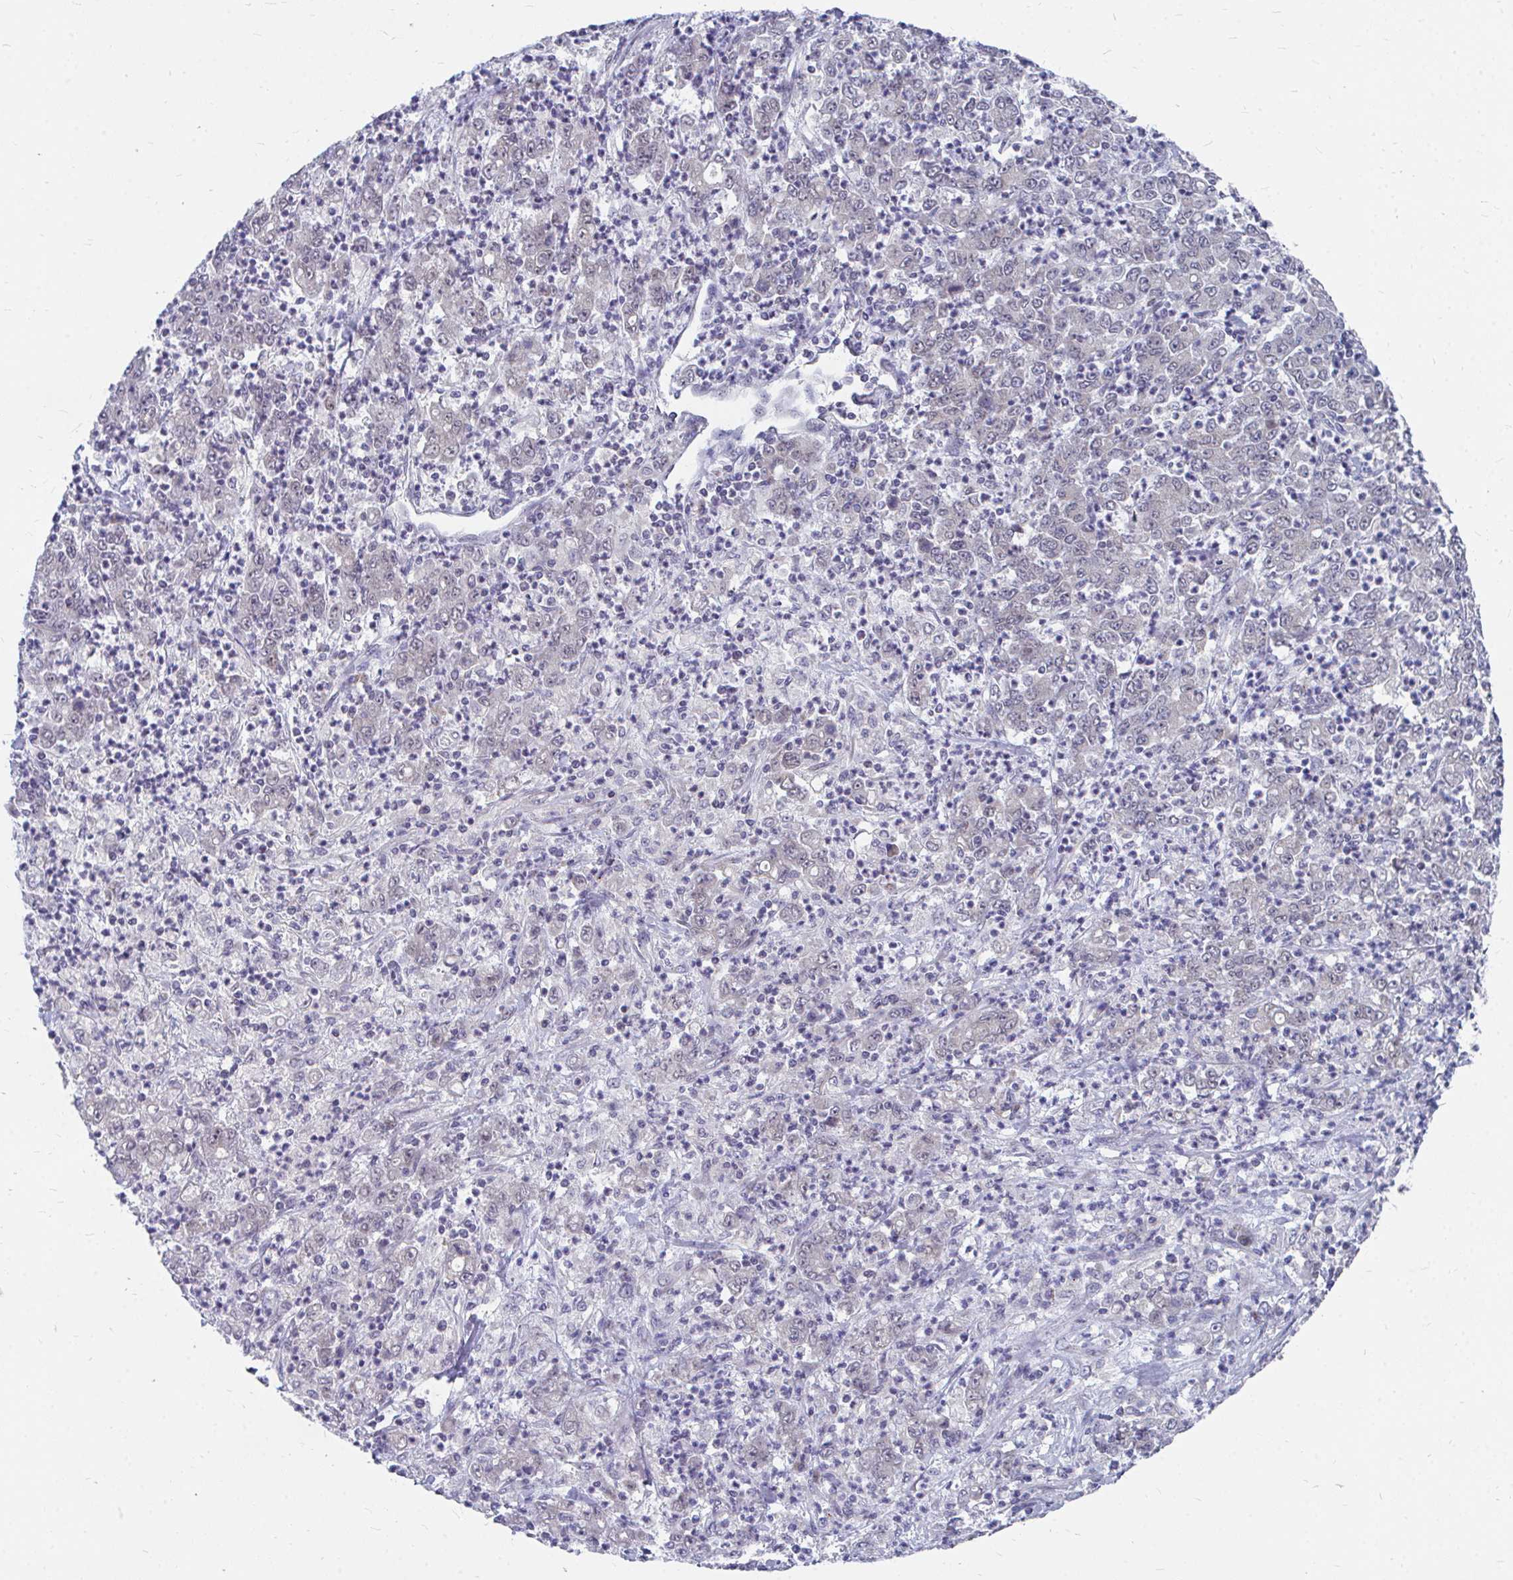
{"staining": {"intensity": "negative", "quantity": "none", "location": "none"}, "tissue": "stomach cancer", "cell_type": "Tumor cells", "image_type": "cancer", "snomed": [{"axis": "morphology", "description": "Adenocarcinoma, NOS"}, {"axis": "topography", "description": "Stomach, lower"}], "caption": "Immunohistochemistry (IHC) micrograph of neoplastic tissue: human adenocarcinoma (stomach) stained with DAB displays no significant protein expression in tumor cells.", "gene": "PEX3", "patient": {"sex": "female", "age": 71}}